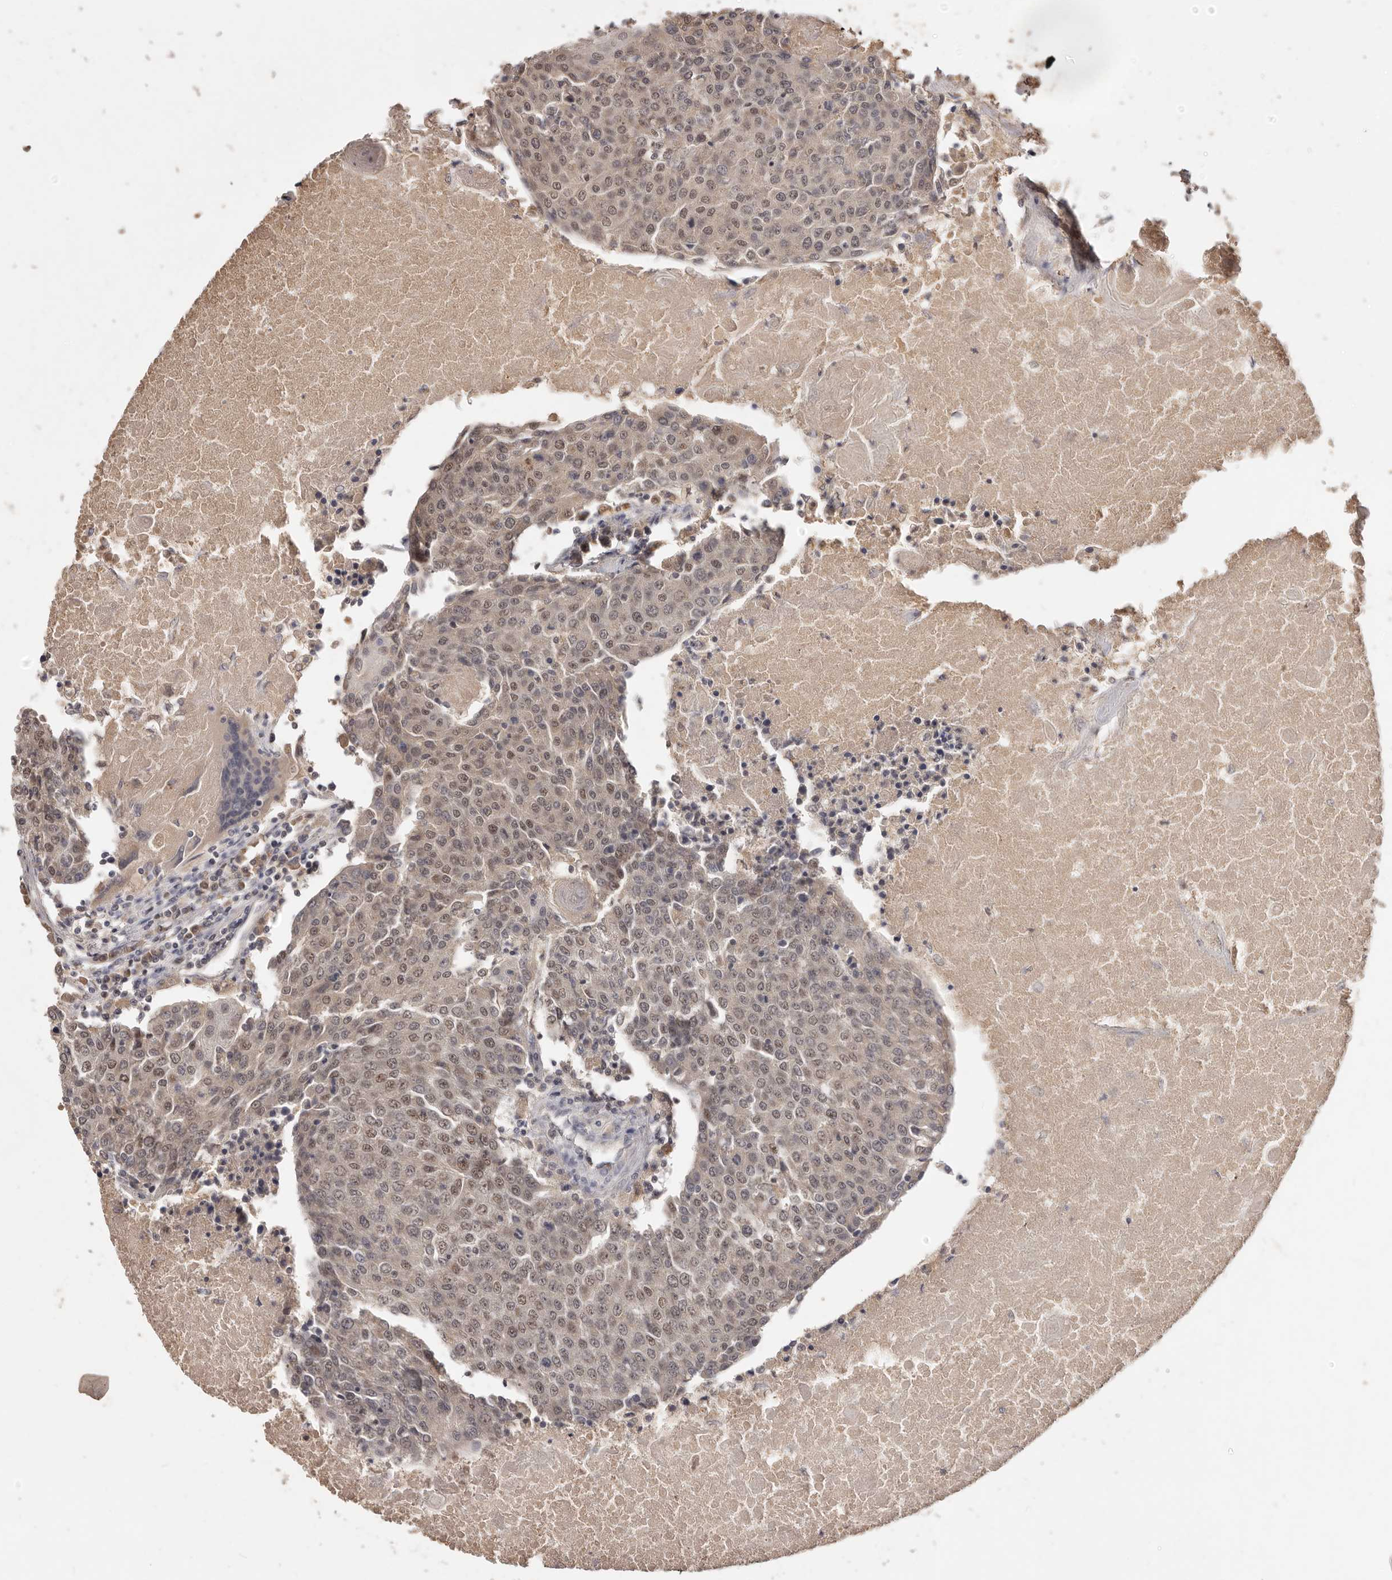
{"staining": {"intensity": "weak", "quantity": ">75%", "location": "nuclear"}, "tissue": "urothelial cancer", "cell_type": "Tumor cells", "image_type": "cancer", "snomed": [{"axis": "morphology", "description": "Urothelial carcinoma, High grade"}, {"axis": "topography", "description": "Urinary bladder"}], "caption": "Urothelial cancer tissue shows weak nuclear positivity in approximately >75% of tumor cells", "gene": "TSPAN13", "patient": {"sex": "female", "age": 85}}